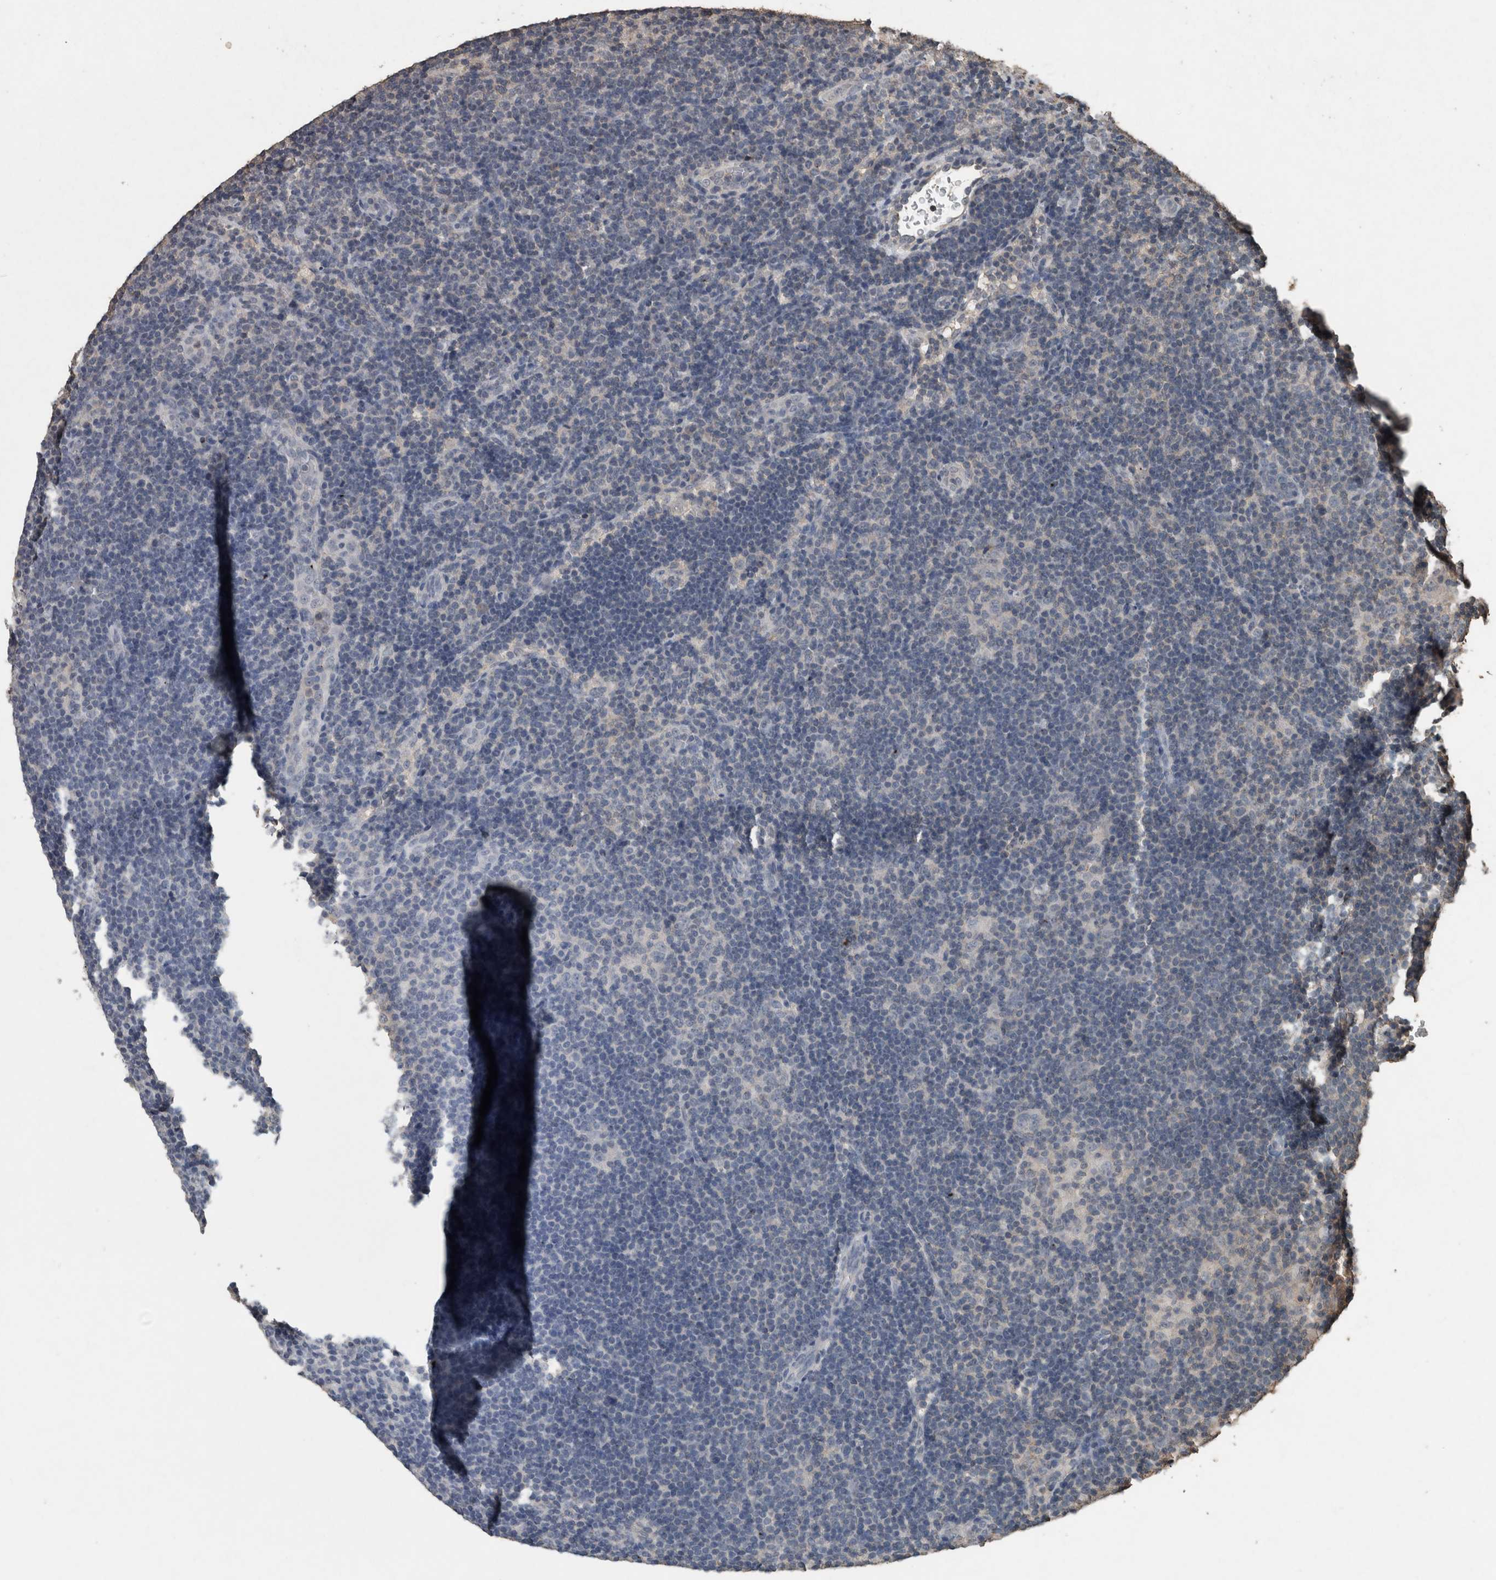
{"staining": {"intensity": "negative", "quantity": "none", "location": "none"}, "tissue": "lymphoma", "cell_type": "Tumor cells", "image_type": "cancer", "snomed": [{"axis": "morphology", "description": "Hodgkin's disease, NOS"}, {"axis": "topography", "description": "Lymph node"}], "caption": "Immunohistochemical staining of human Hodgkin's disease exhibits no significant expression in tumor cells.", "gene": "FGFRL1", "patient": {"sex": "female", "age": 57}}